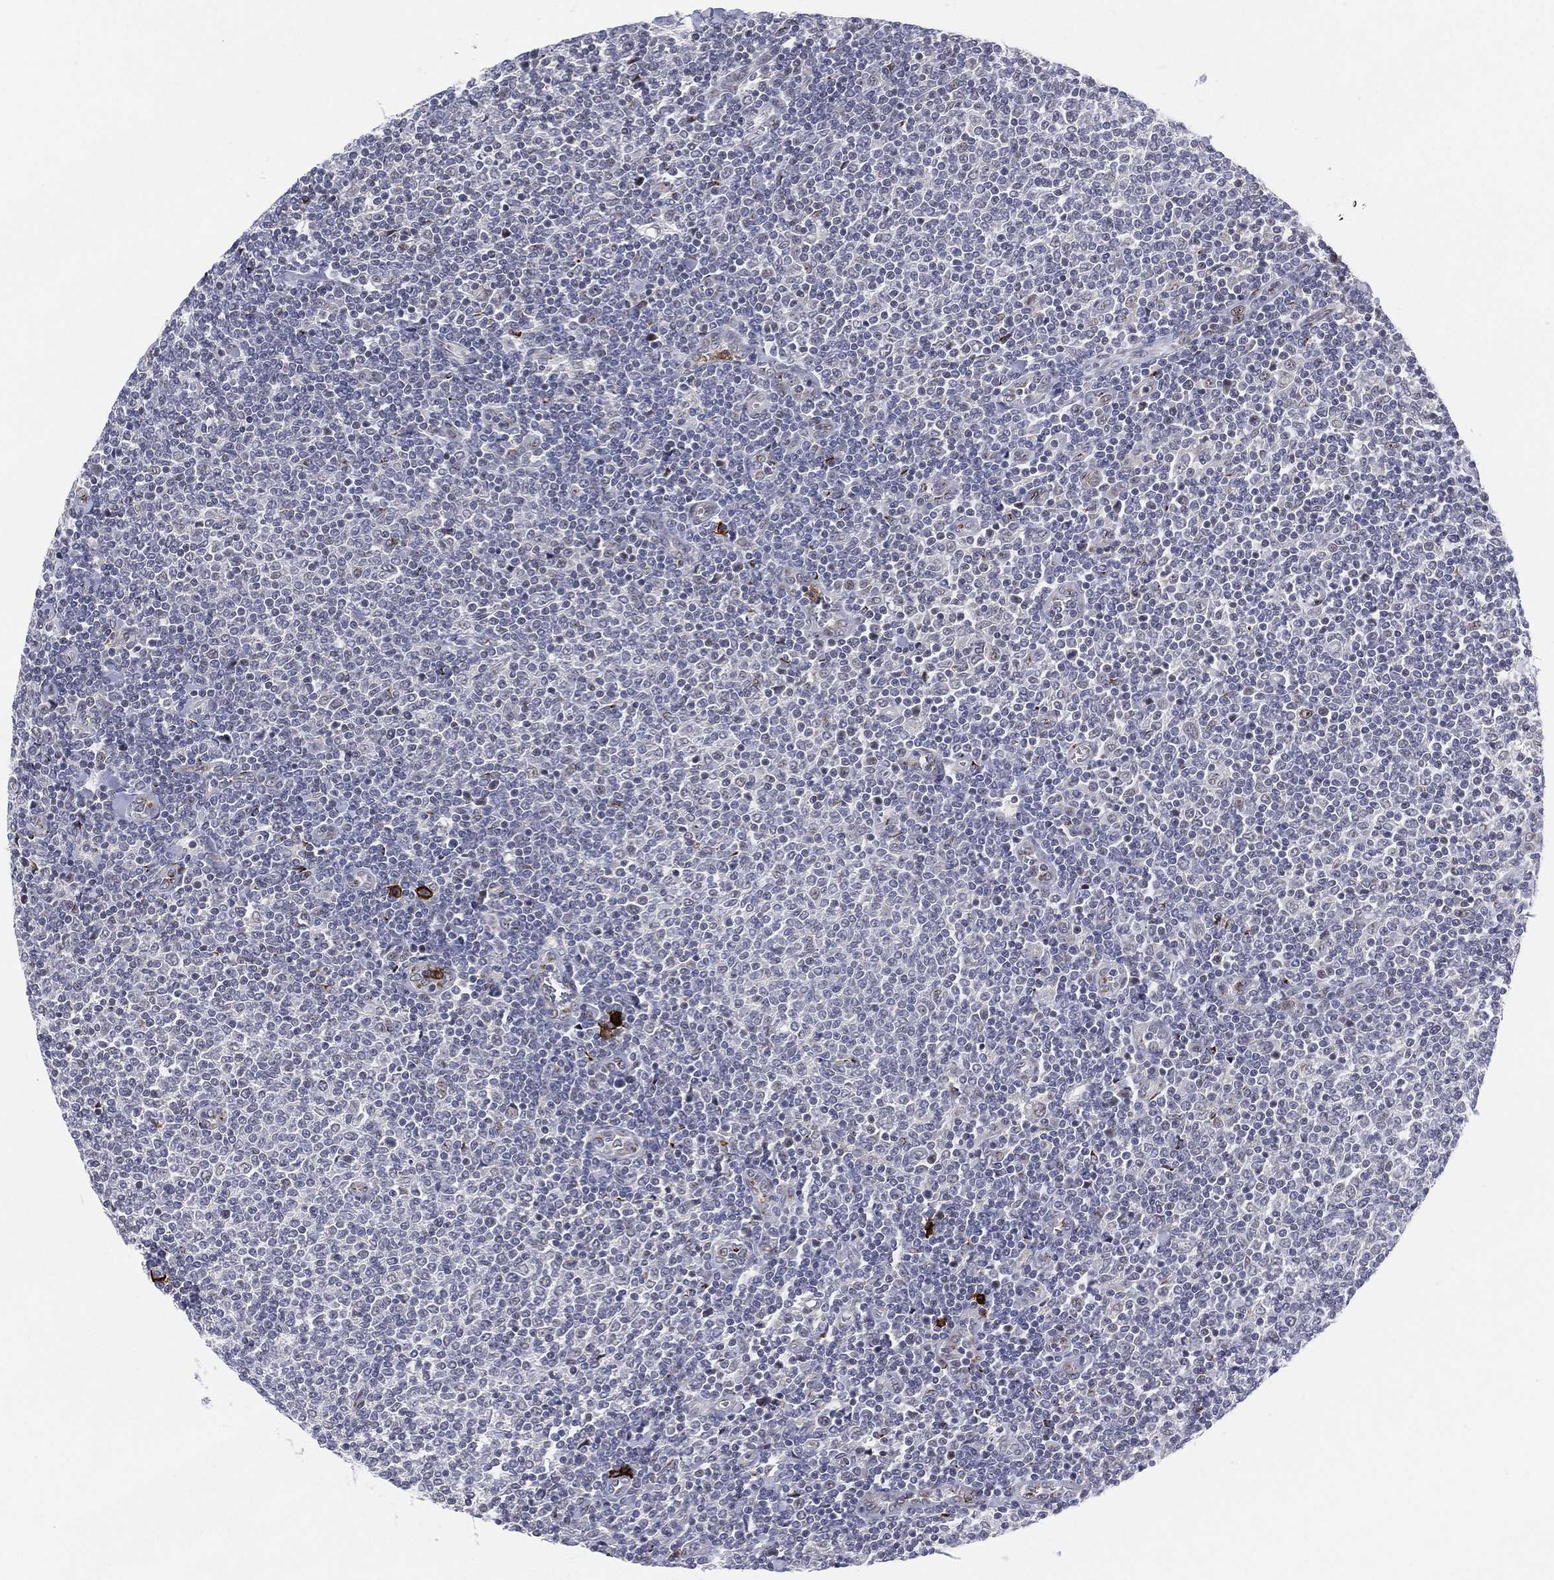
{"staining": {"intensity": "negative", "quantity": "none", "location": "none"}, "tissue": "lymphoma", "cell_type": "Tumor cells", "image_type": "cancer", "snomed": [{"axis": "morphology", "description": "Malignant lymphoma, non-Hodgkin's type, Low grade"}, {"axis": "topography", "description": "Lymph node"}], "caption": "Histopathology image shows no protein staining in tumor cells of low-grade malignant lymphoma, non-Hodgkin's type tissue.", "gene": "CD177", "patient": {"sex": "male", "age": 52}}